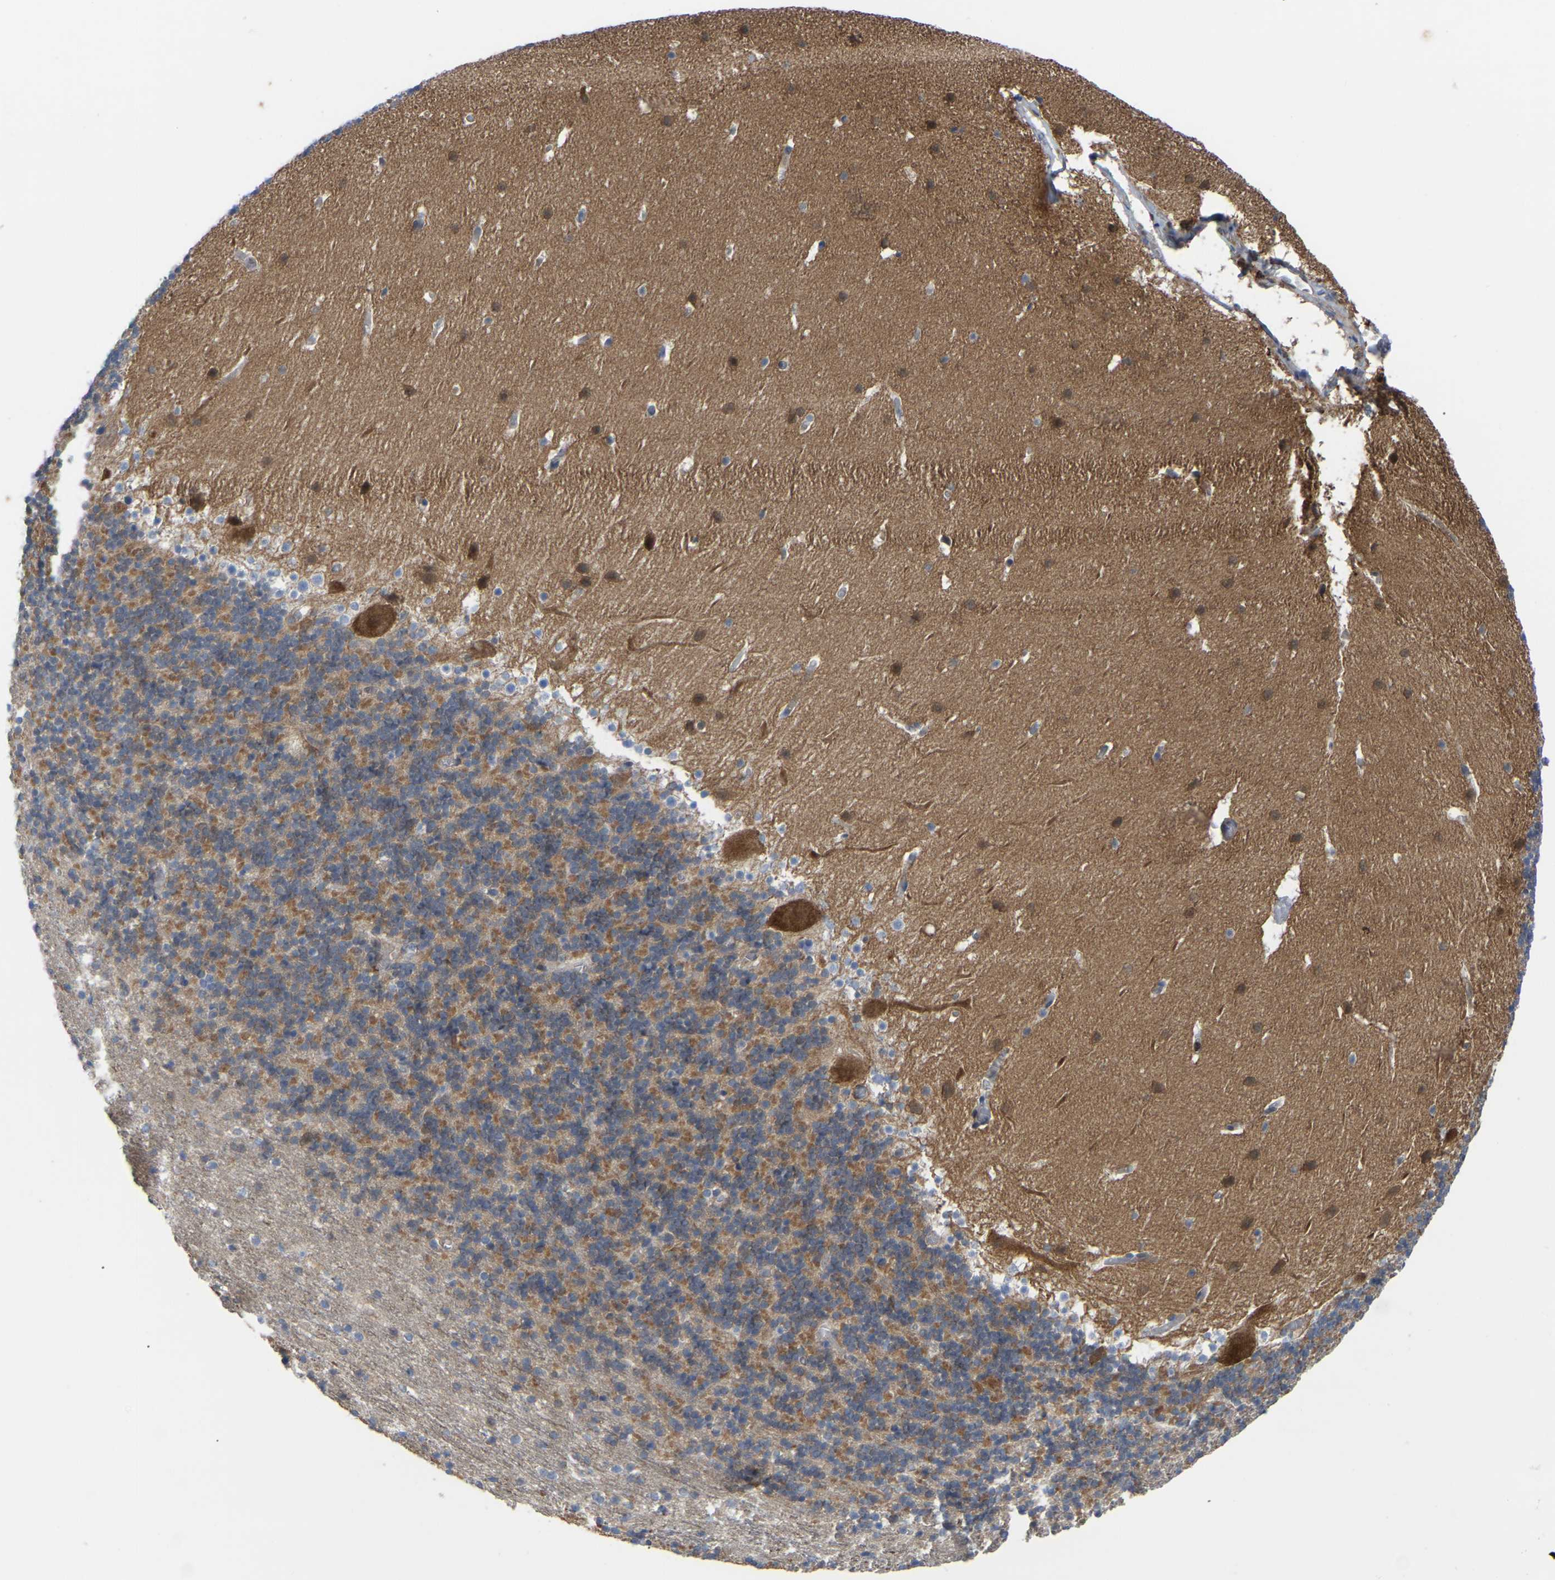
{"staining": {"intensity": "moderate", "quantity": "25%-75%", "location": "cytoplasmic/membranous"}, "tissue": "cerebellum", "cell_type": "Cells in granular layer", "image_type": "normal", "snomed": [{"axis": "morphology", "description": "Normal tissue, NOS"}, {"axis": "topography", "description": "Cerebellum"}], "caption": "Moderate cytoplasmic/membranous positivity for a protein is seen in about 25%-75% of cells in granular layer of unremarkable cerebellum using IHC.", "gene": "CIT", "patient": {"sex": "male", "age": 45}}